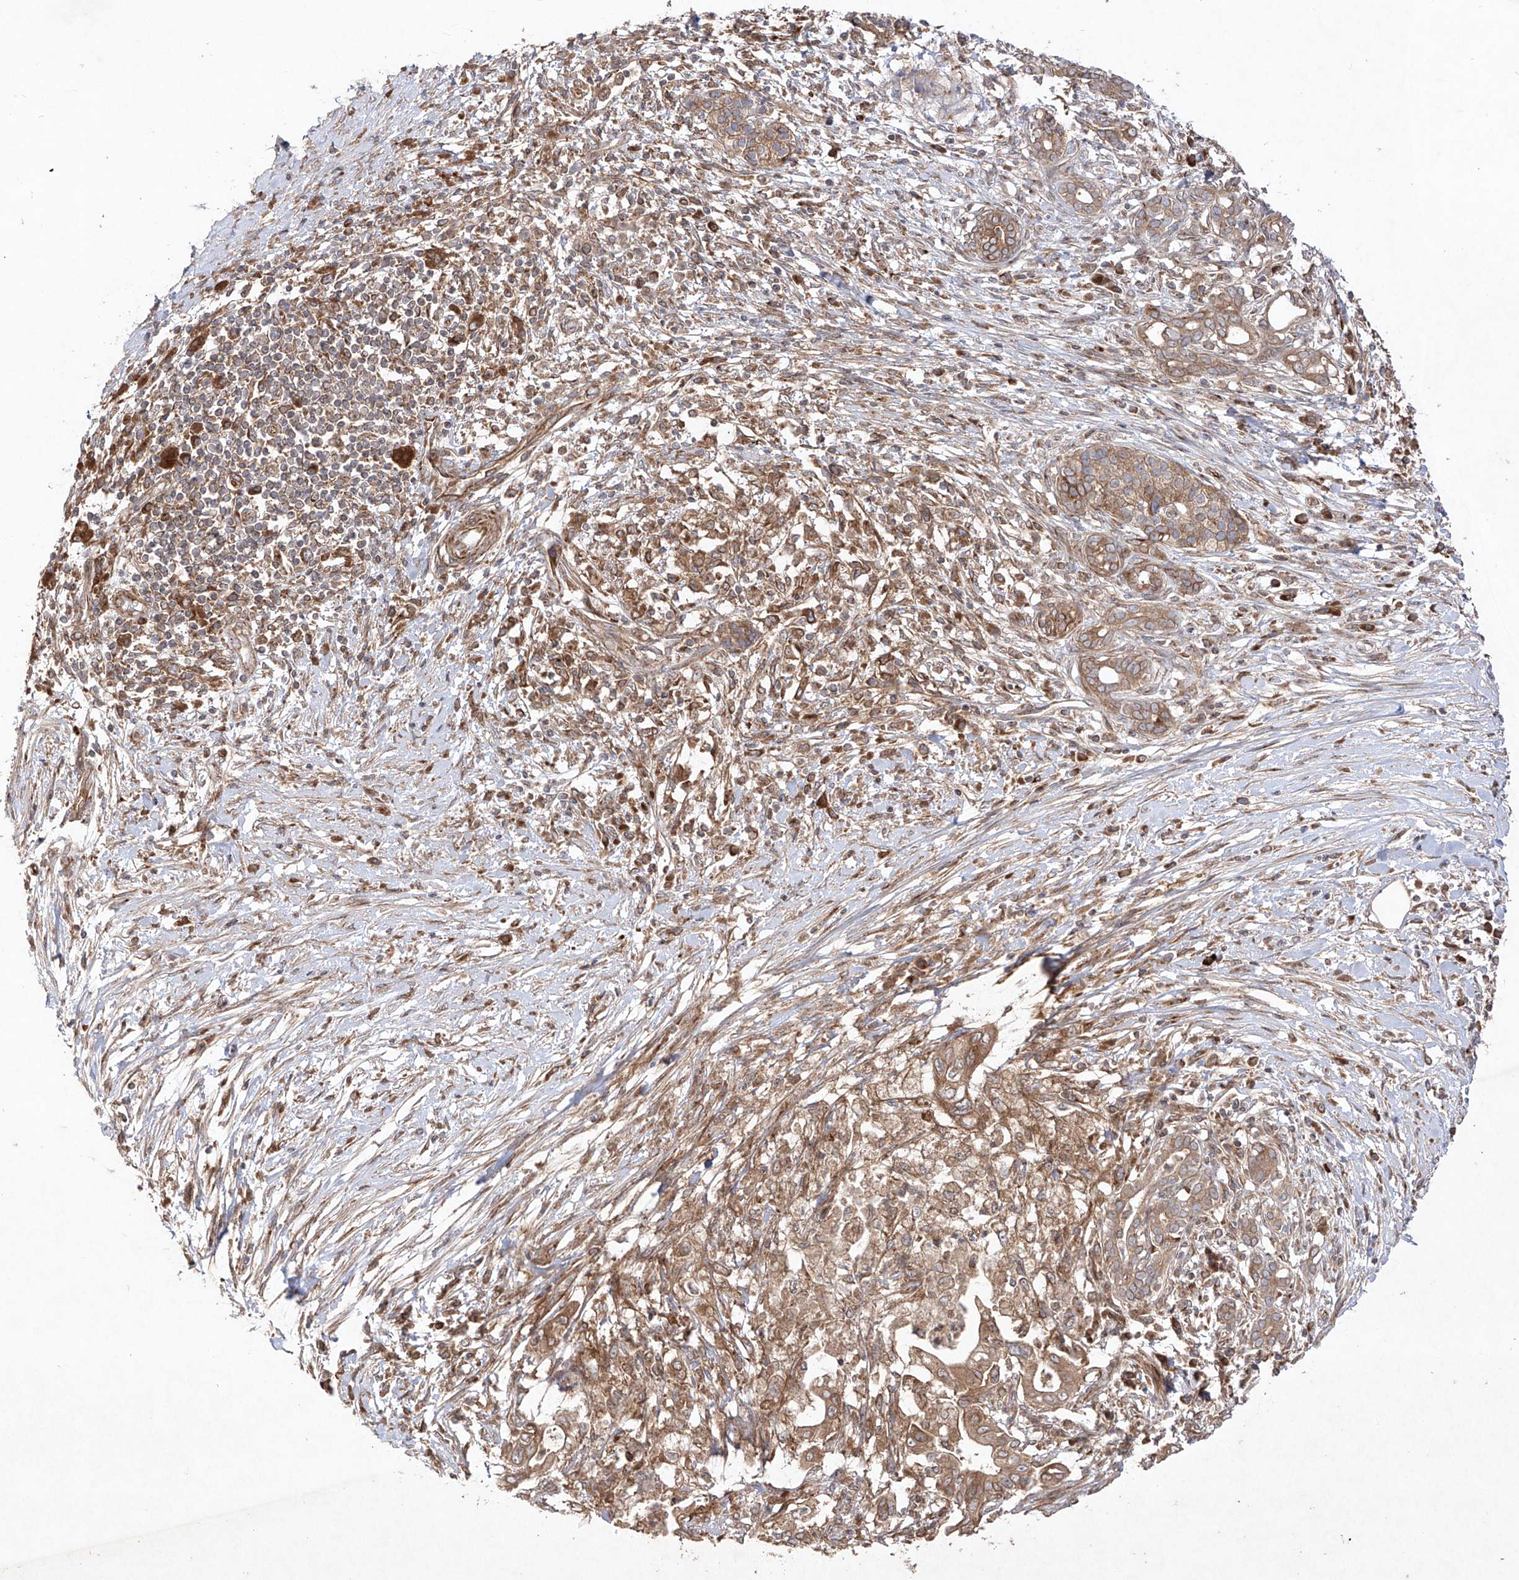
{"staining": {"intensity": "moderate", "quantity": ">75%", "location": "cytoplasmic/membranous"}, "tissue": "pancreatic cancer", "cell_type": "Tumor cells", "image_type": "cancer", "snomed": [{"axis": "morphology", "description": "Adenocarcinoma, NOS"}, {"axis": "topography", "description": "Pancreas"}], "caption": "Human pancreatic cancer (adenocarcinoma) stained for a protein (brown) displays moderate cytoplasmic/membranous positive staining in about >75% of tumor cells.", "gene": "YKT6", "patient": {"sex": "male", "age": 58}}